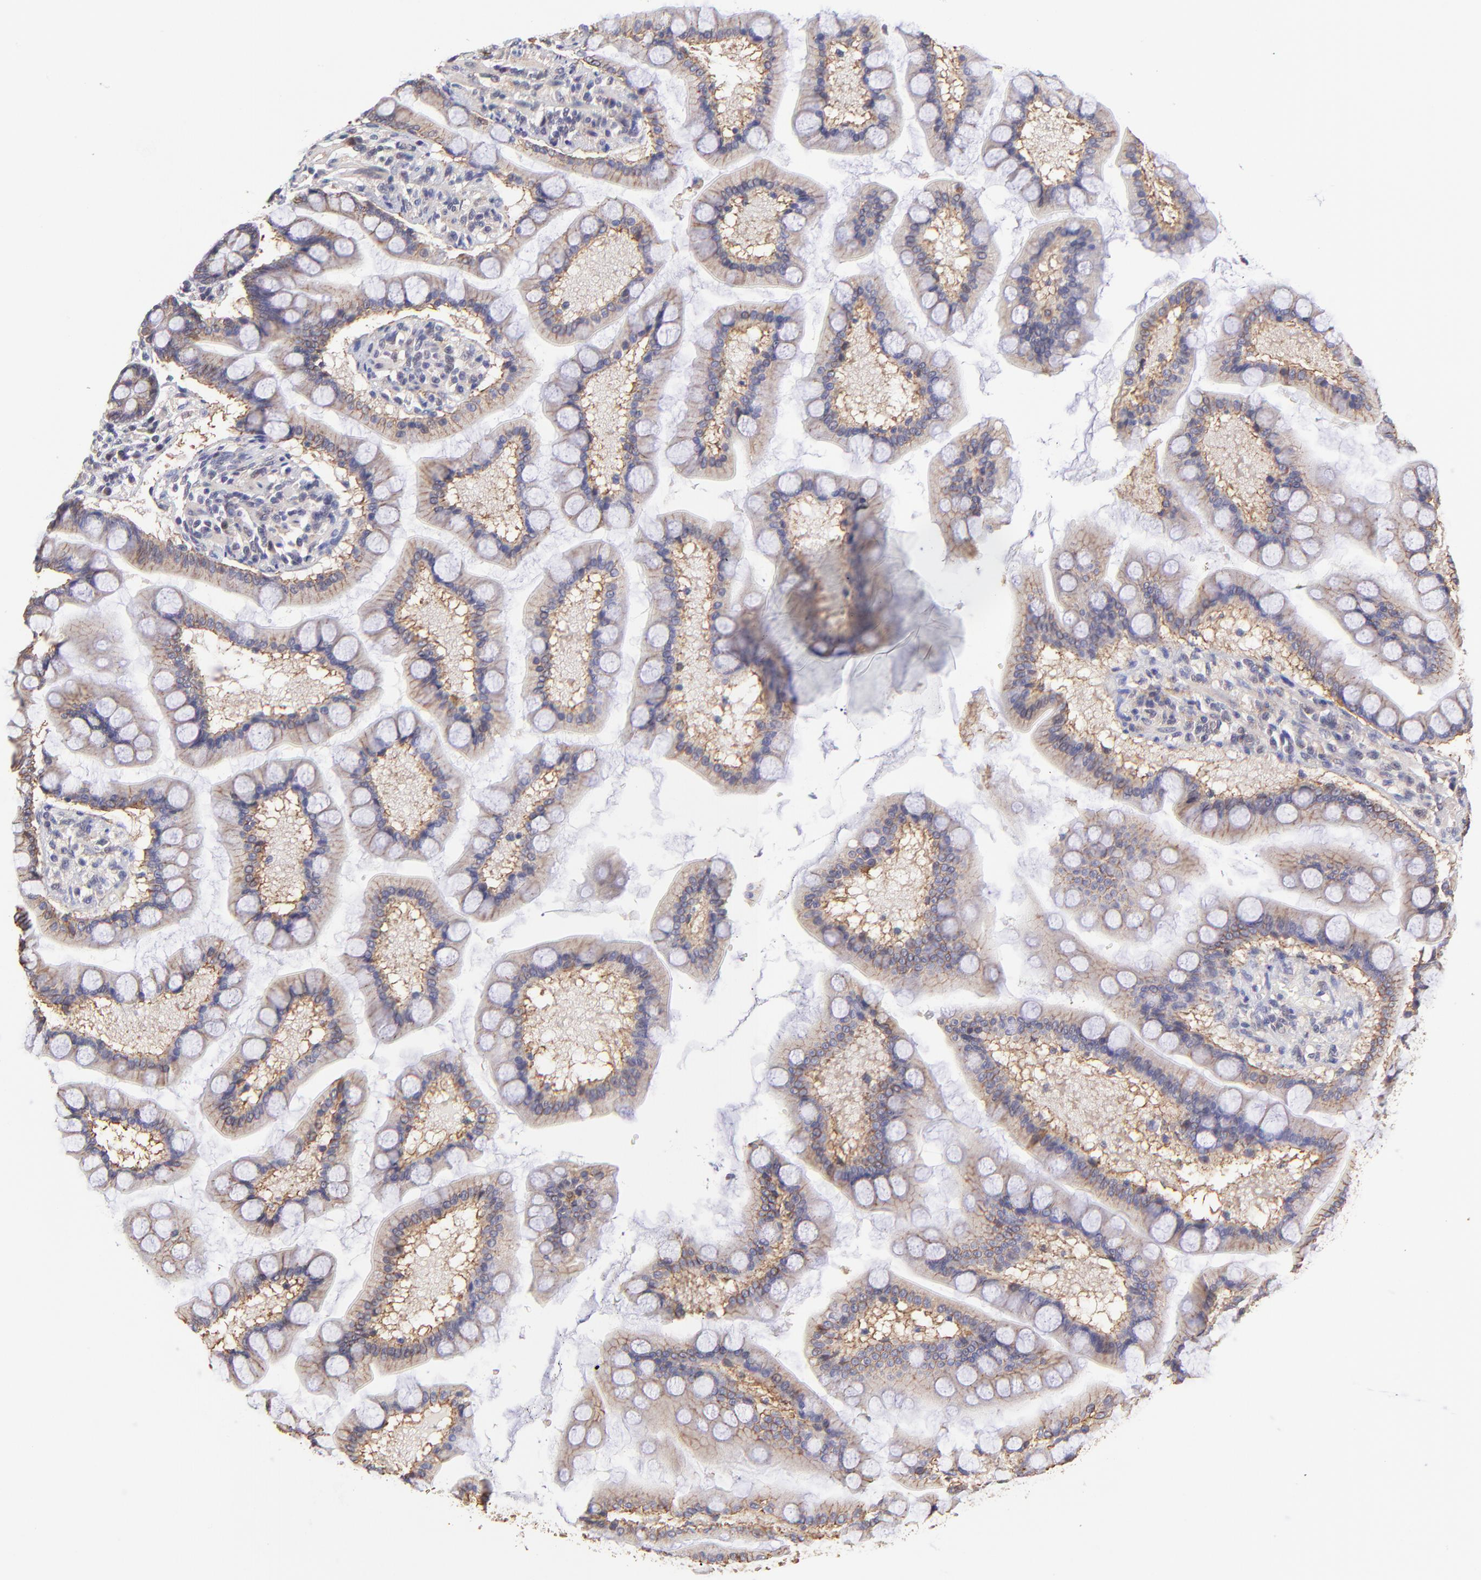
{"staining": {"intensity": "moderate", "quantity": ">75%", "location": "cytoplasmic/membranous"}, "tissue": "small intestine", "cell_type": "Glandular cells", "image_type": "normal", "snomed": [{"axis": "morphology", "description": "Normal tissue, NOS"}, {"axis": "topography", "description": "Small intestine"}], "caption": "Immunohistochemistry (IHC) histopathology image of normal small intestine stained for a protein (brown), which demonstrates medium levels of moderate cytoplasmic/membranous staining in approximately >75% of glandular cells.", "gene": "NSF", "patient": {"sex": "male", "age": 41}}